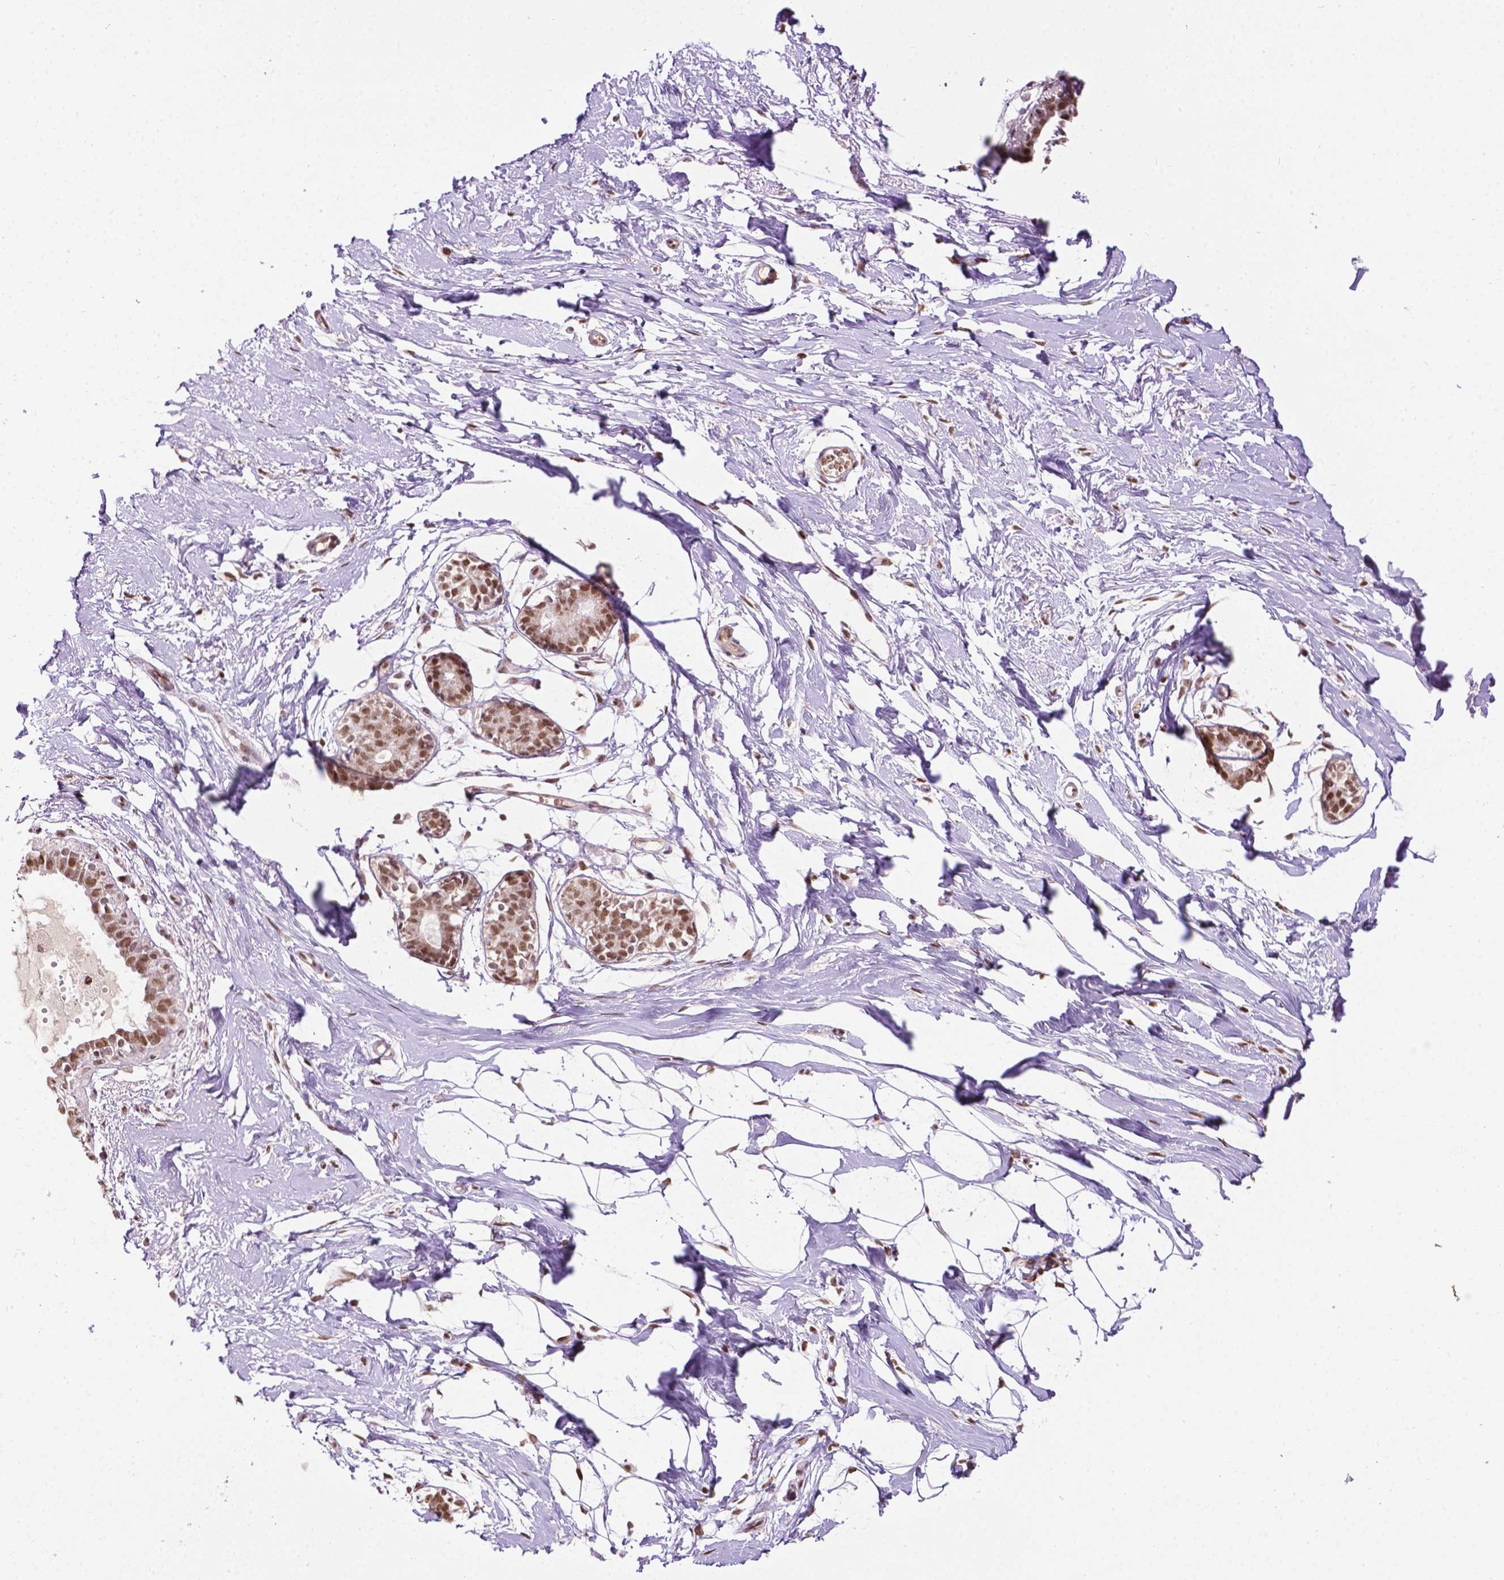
{"staining": {"intensity": "moderate", "quantity": "<25%", "location": "nuclear"}, "tissue": "breast", "cell_type": "Adipocytes", "image_type": "normal", "snomed": [{"axis": "morphology", "description": "Normal tissue, NOS"}, {"axis": "topography", "description": "Breast"}], "caption": "Adipocytes demonstrate low levels of moderate nuclear staining in approximately <25% of cells in normal human breast.", "gene": "COL23A1", "patient": {"sex": "female", "age": 49}}